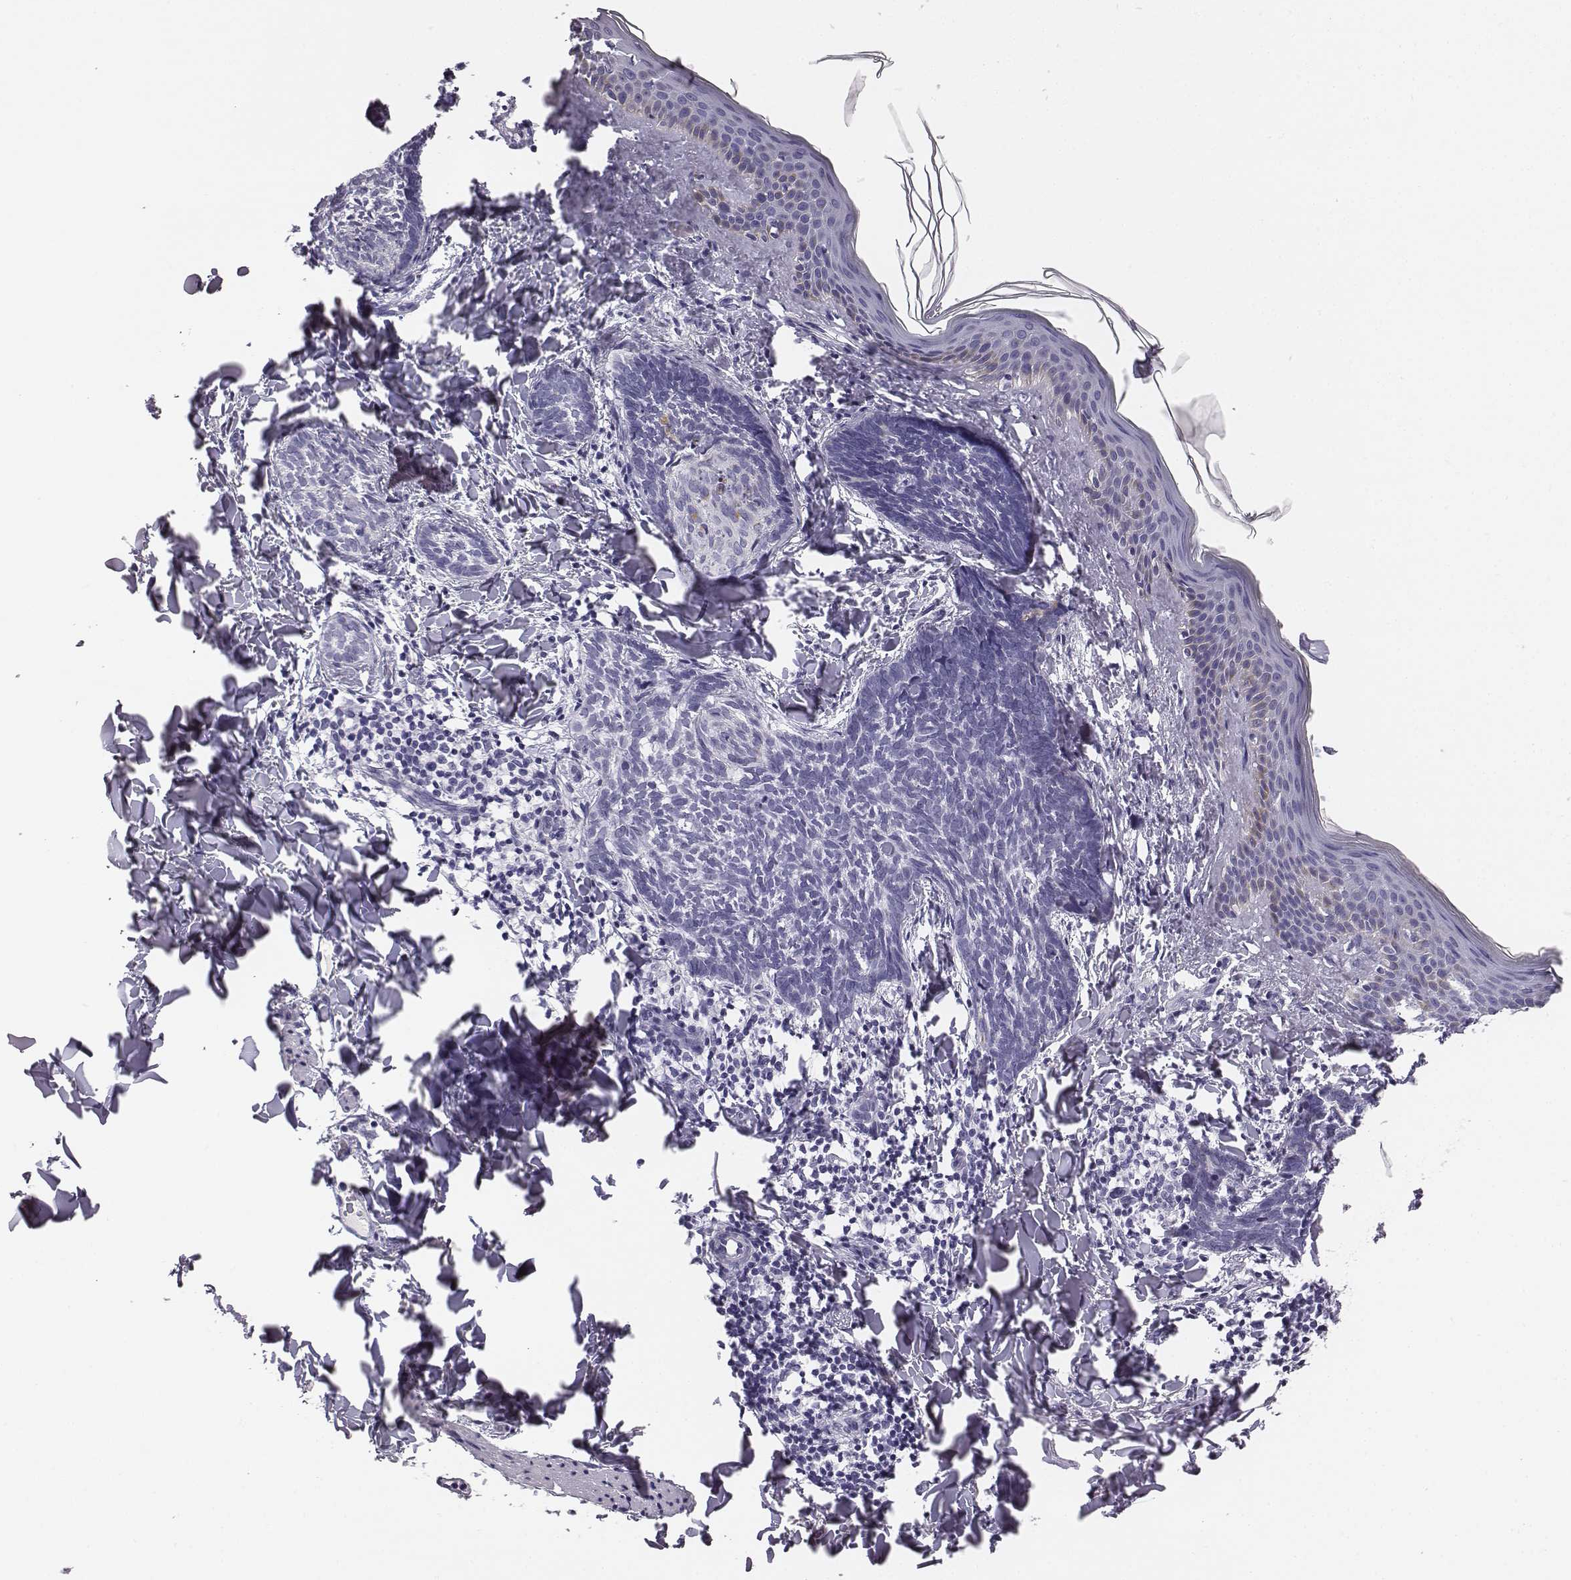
{"staining": {"intensity": "negative", "quantity": "none", "location": "none"}, "tissue": "skin cancer", "cell_type": "Tumor cells", "image_type": "cancer", "snomed": [{"axis": "morphology", "description": "Normal tissue, NOS"}, {"axis": "morphology", "description": "Basal cell carcinoma"}, {"axis": "topography", "description": "Skin"}], "caption": "Immunohistochemical staining of human basal cell carcinoma (skin) shows no significant staining in tumor cells. (DAB IHC, high magnification).", "gene": "ADAM7", "patient": {"sex": "male", "age": 46}}